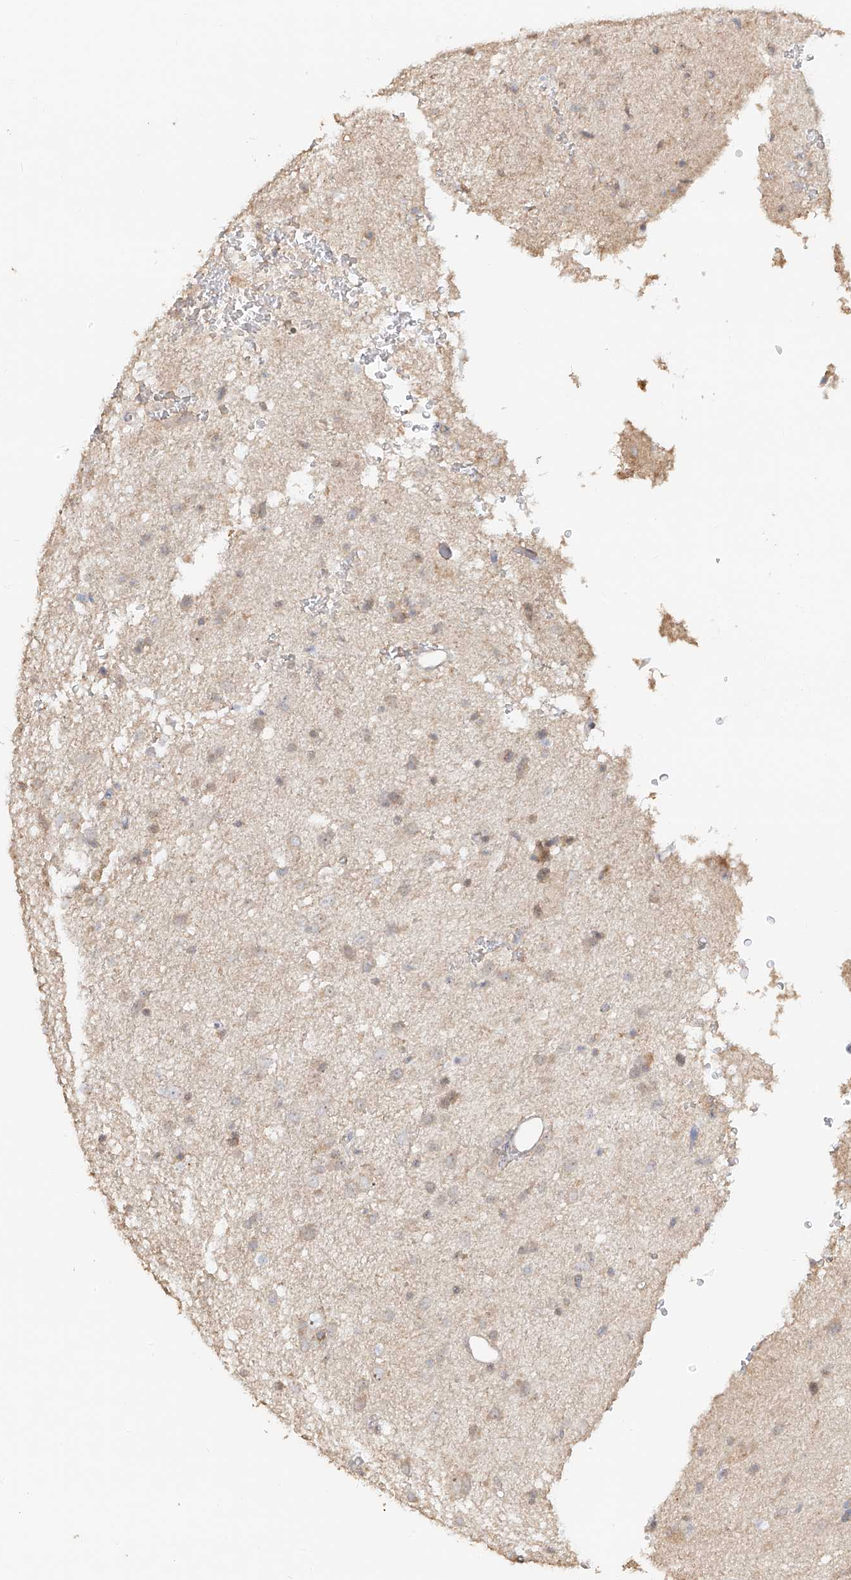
{"staining": {"intensity": "negative", "quantity": "none", "location": "none"}, "tissue": "glioma", "cell_type": "Tumor cells", "image_type": "cancer", "snomed": [{"axis": "morphology", "description": "Glioma, malignant, Low grade"}, {"axis": "topography", "description": "Brain"}], "caption": "This histopathology image is of malignant glioma (low-grade) stained with immunohistochemistry (IHC) to label a protein in brown with the nuclei are counter-stained blue. There is no staining in tumor cells.", "gene": "NPHS1", "patient": {"sex": "male", "age": 77}}